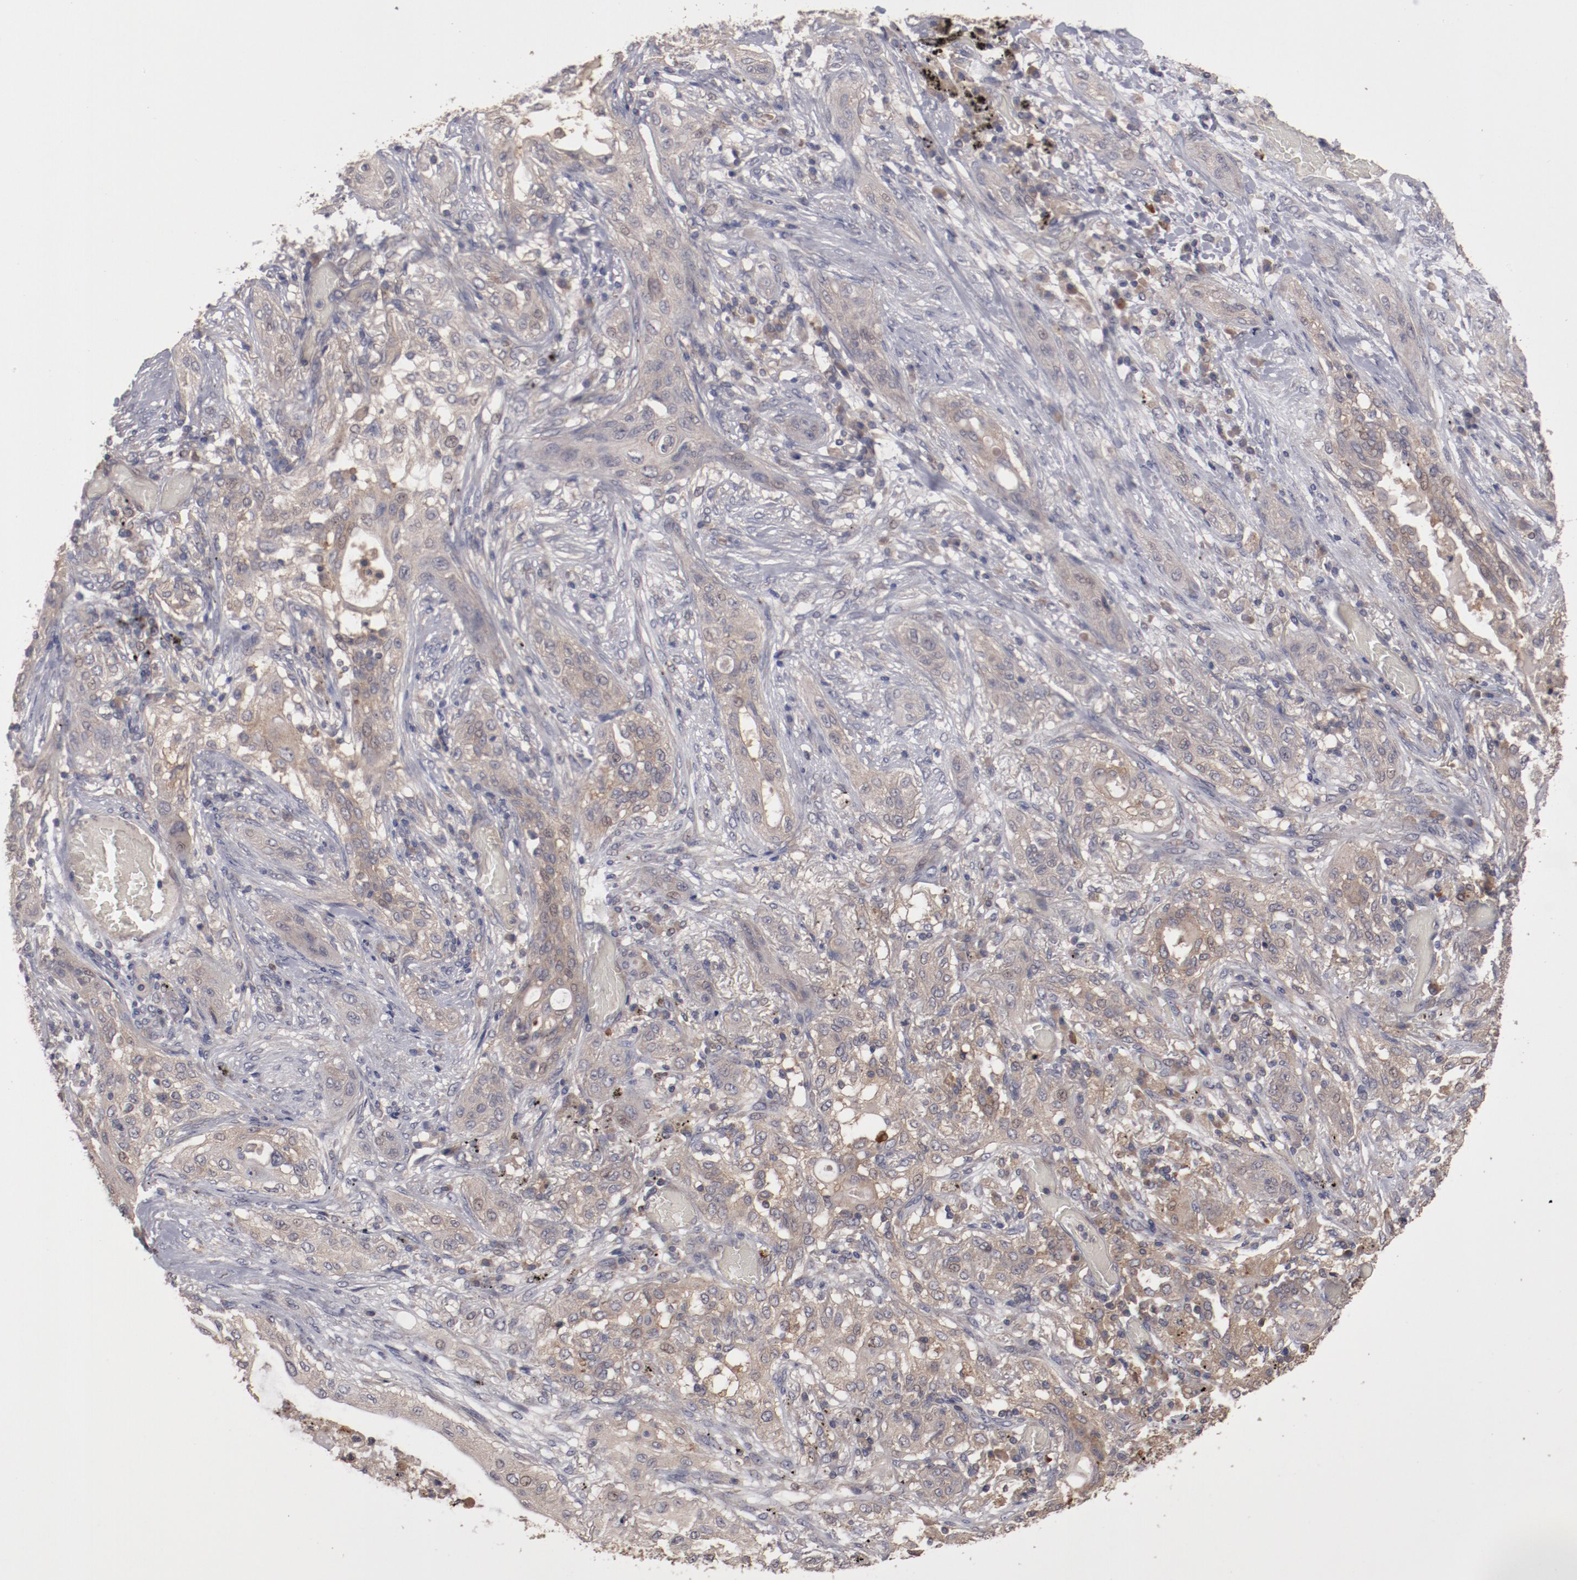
{"staining": {"intensity": "weak", "quantity": ">75%", "location": "cytoplasmic/membranous"}, "tissue": "lung cancer", "cell_type": "Tumor cells", "image_type": "cancer", "snomed": [{"axis": "morphology", "description": "Squamous cell carcinoma, NOS"}, {"axis": "topography", "description": "Lung"}], "caption": "The photomicrograph displays staining of lung cancer (squamous cell carcinoma), revealing weak cytoplasmic/membranous protein positivity (brown color) within tumor cells.", "gene": "LRRC75B", "patient": {"sex": "female", "age": 47}}